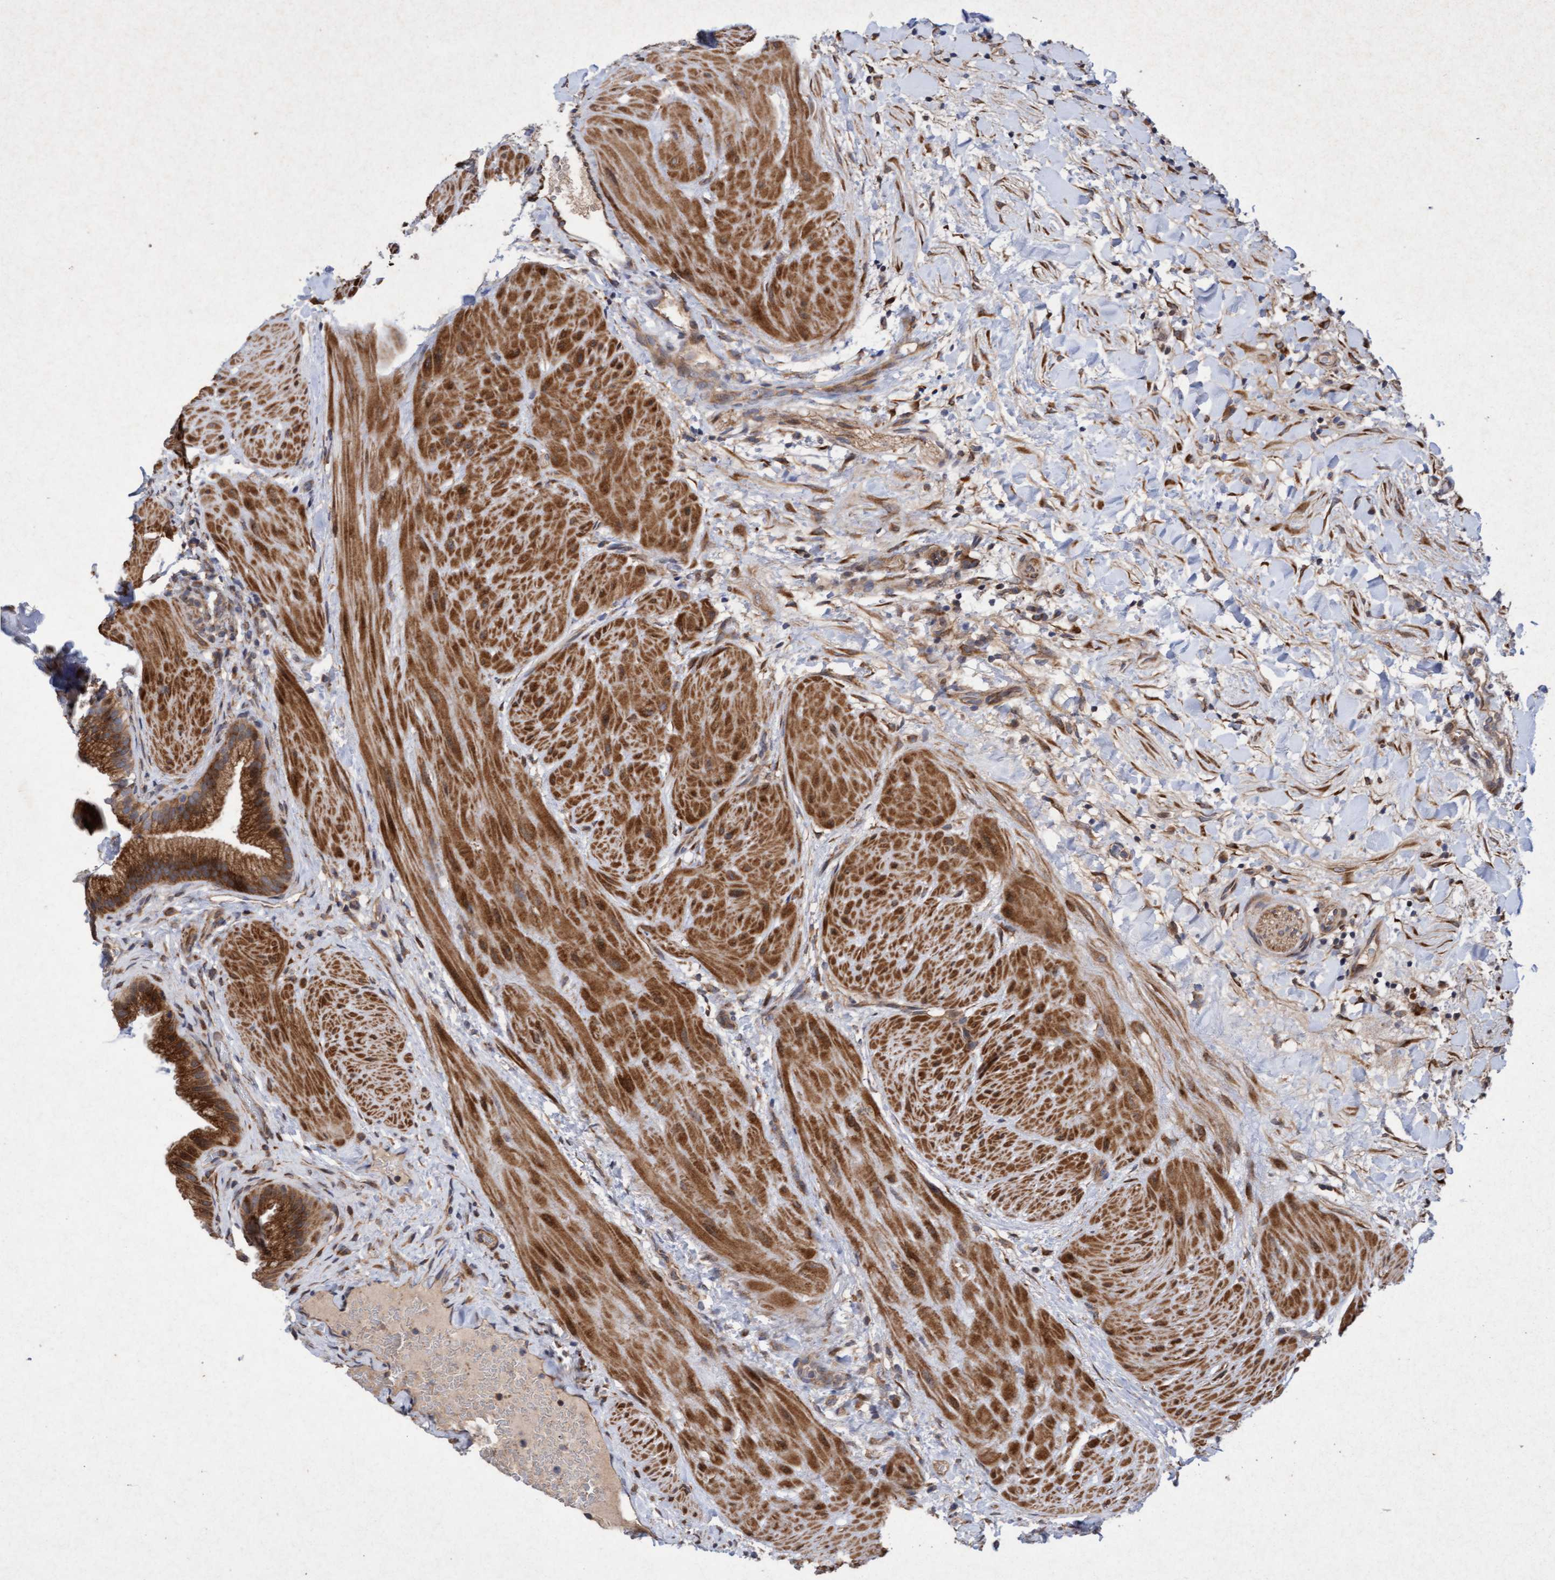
{"staining": {"intensity": "strong", "quantity": ">75%", "location": "cytoplasmic/membranous"}, "tissue": "gallbladder", "cell_type": "Glandular cells", "image_type": "normal", "snomed": [{"axis": "morphology", "description": "Normal tissue, NOS"}, {"axis": "topography", "description": "Gallbladder"}], "caption": "Gallbladder stained for a protein (brown) demonstrates strong cytoplasmic/membranous positive expression in about >75% of glandular cells.", "gene": "ELP5", "patient": {"sex": "male", "age": 49}}